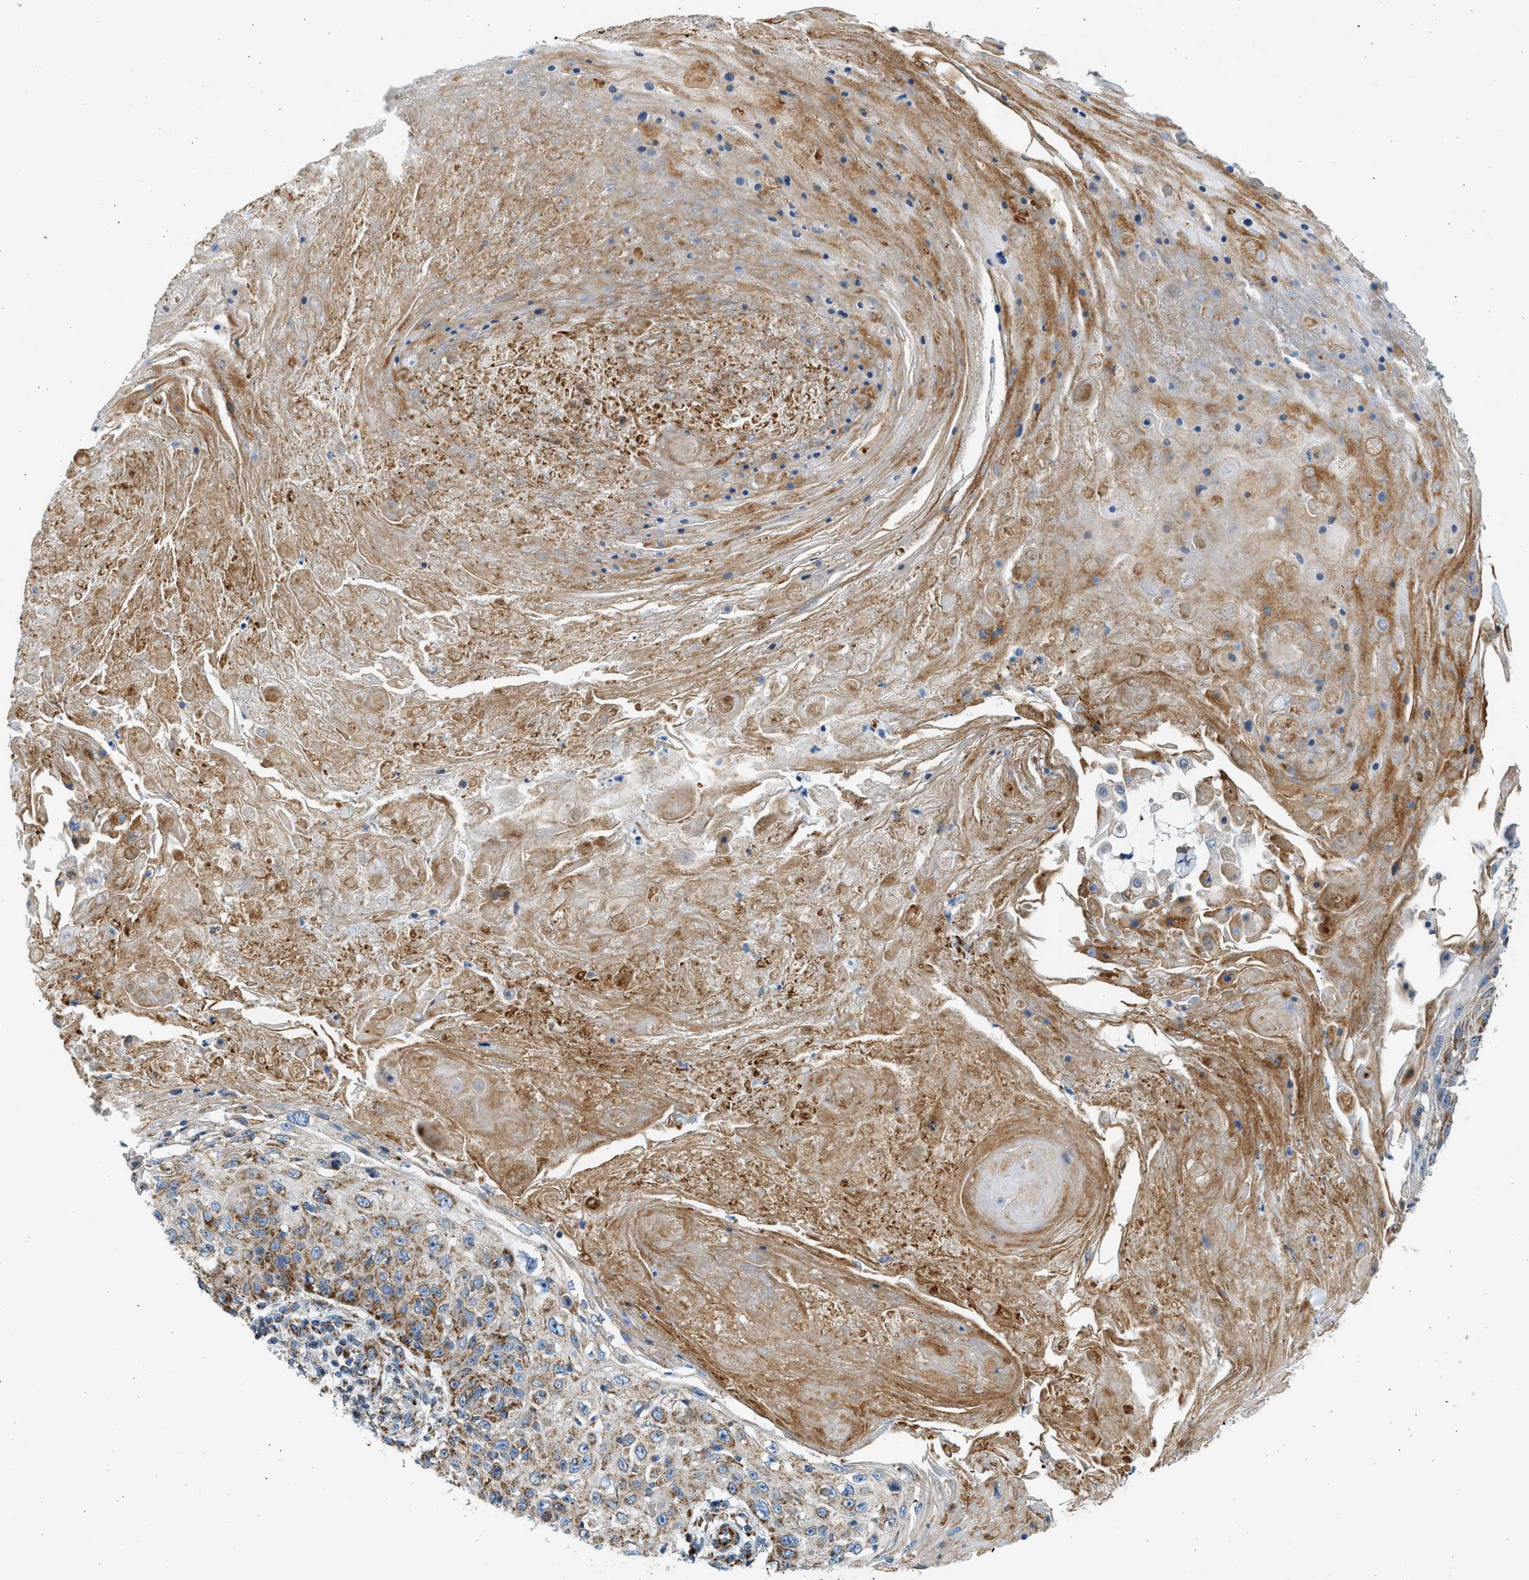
{"staining": {"intensity": "moderate", "quantity": ">75%", "location": "cytoplasmic/membranous"}, "tissue": "skin cancer", "cell_type": "Tumor cells", "image_type": "cancer", "snomed": [{"axis": "morphology", "description": "Squamous cell carcinoma, NOS"}, {"axis": "topography", "description": "Skin"}], "caption": "This is an image of immunohistochemistry staining of squamous cell carcinoma (skin), which shows moderate expression in the cytoplasmic/membranous of tumor cells.", "gene": "KCNMB3", "patient": {"sex": "male", "age": 86}}